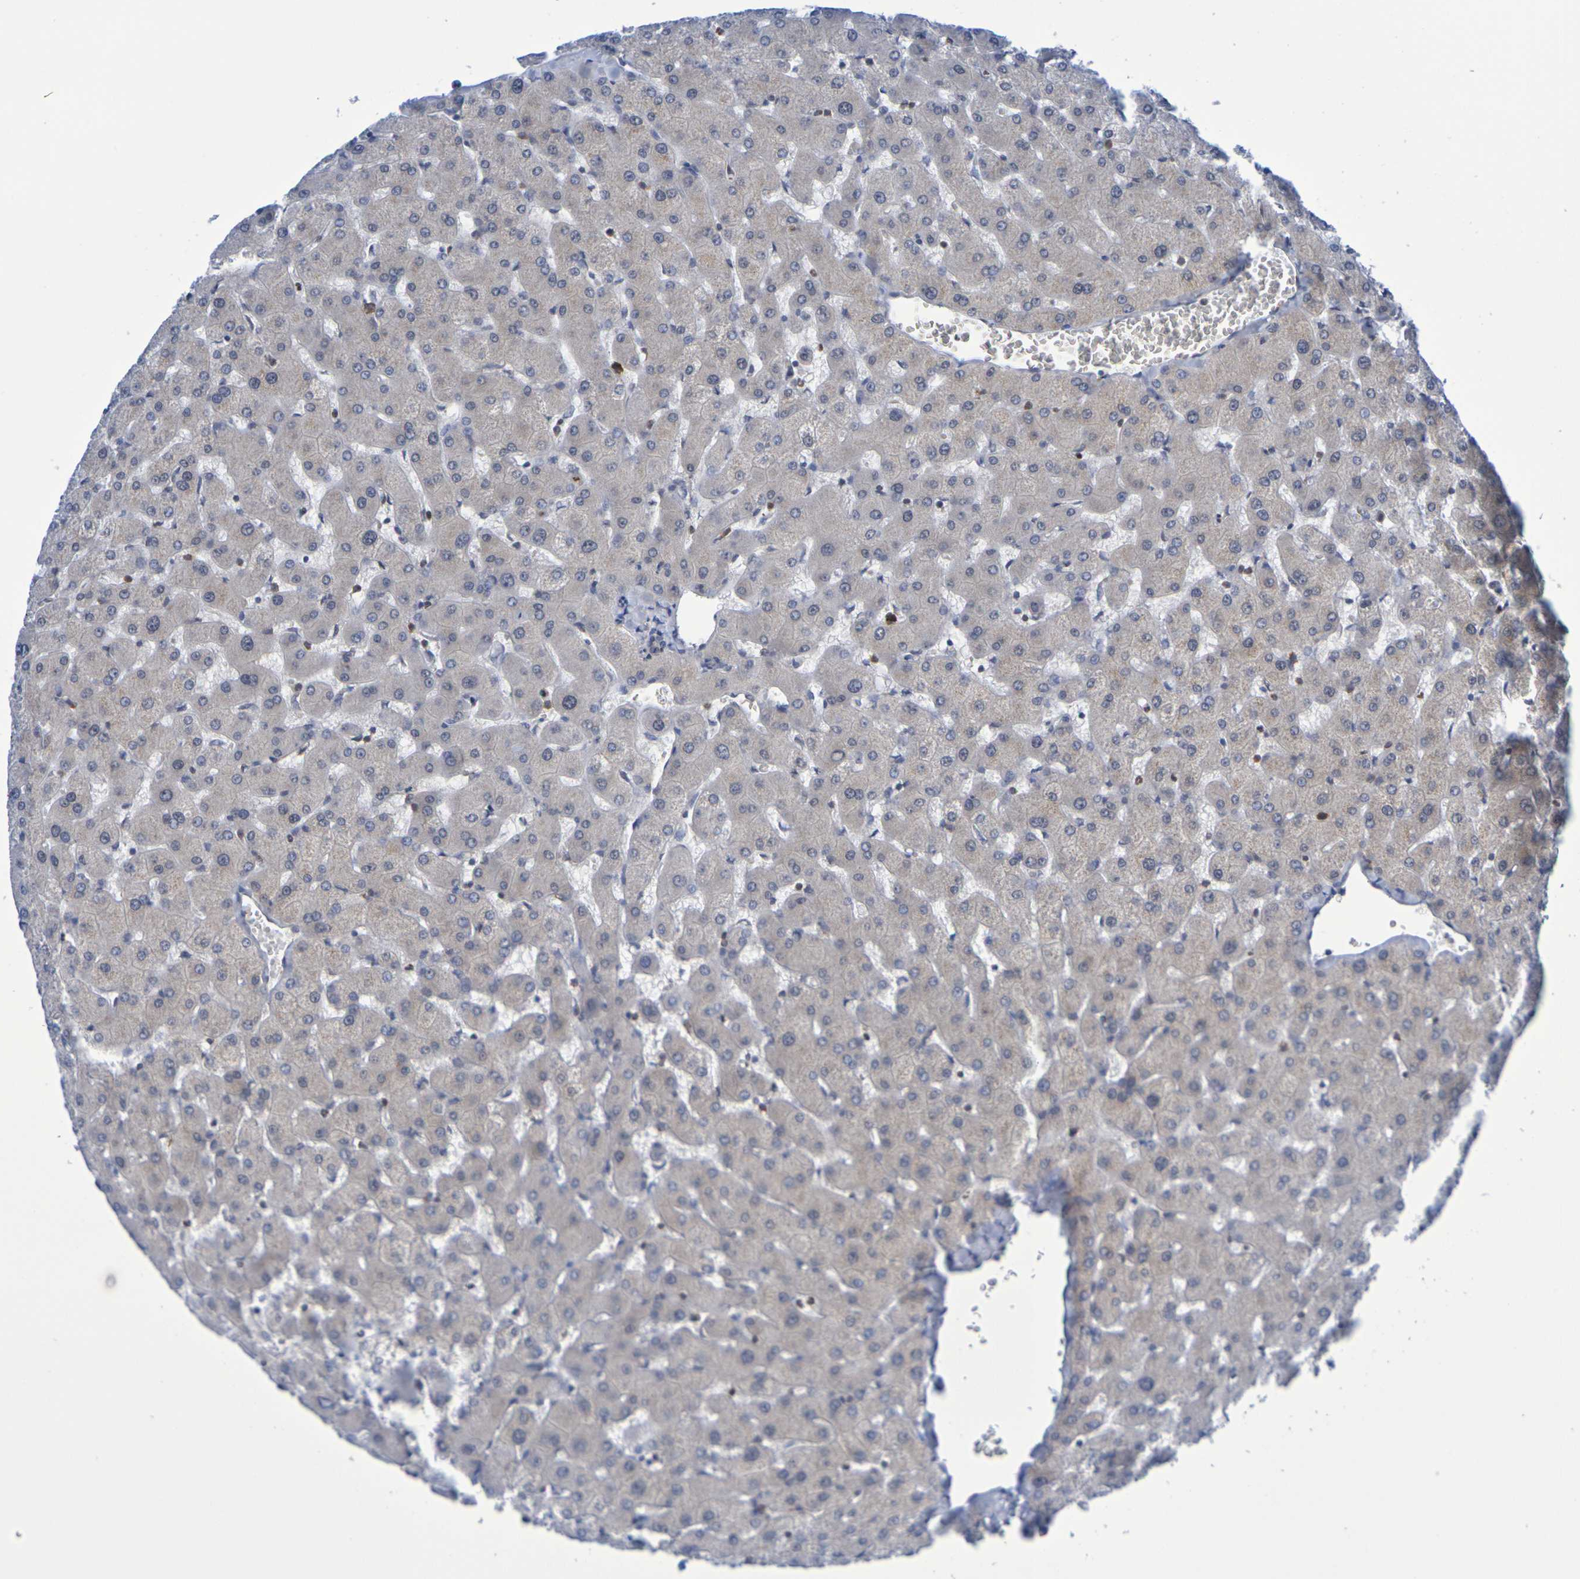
{"staining": {"intensity": "negative", "quantity": "none", "location": "none"}, "tissue": "liver", "cell_type": "Cholangiocytes", "image_type": "normal", "snomed": [{"axis": "morphology", "description": "Normal tissue, NOS"}, {"axis": "topography", "description": "Liver"}], "caption": "IHC image of normal liver: liver stained with DAB (3,3'-diaminobenzidine) shows no significant protein staining in cholangiocytes. (IHC, brightfield microscopy, high magnification).", "gene": "CHRNB1", "patient": {"sex": "female", "age": 63}}